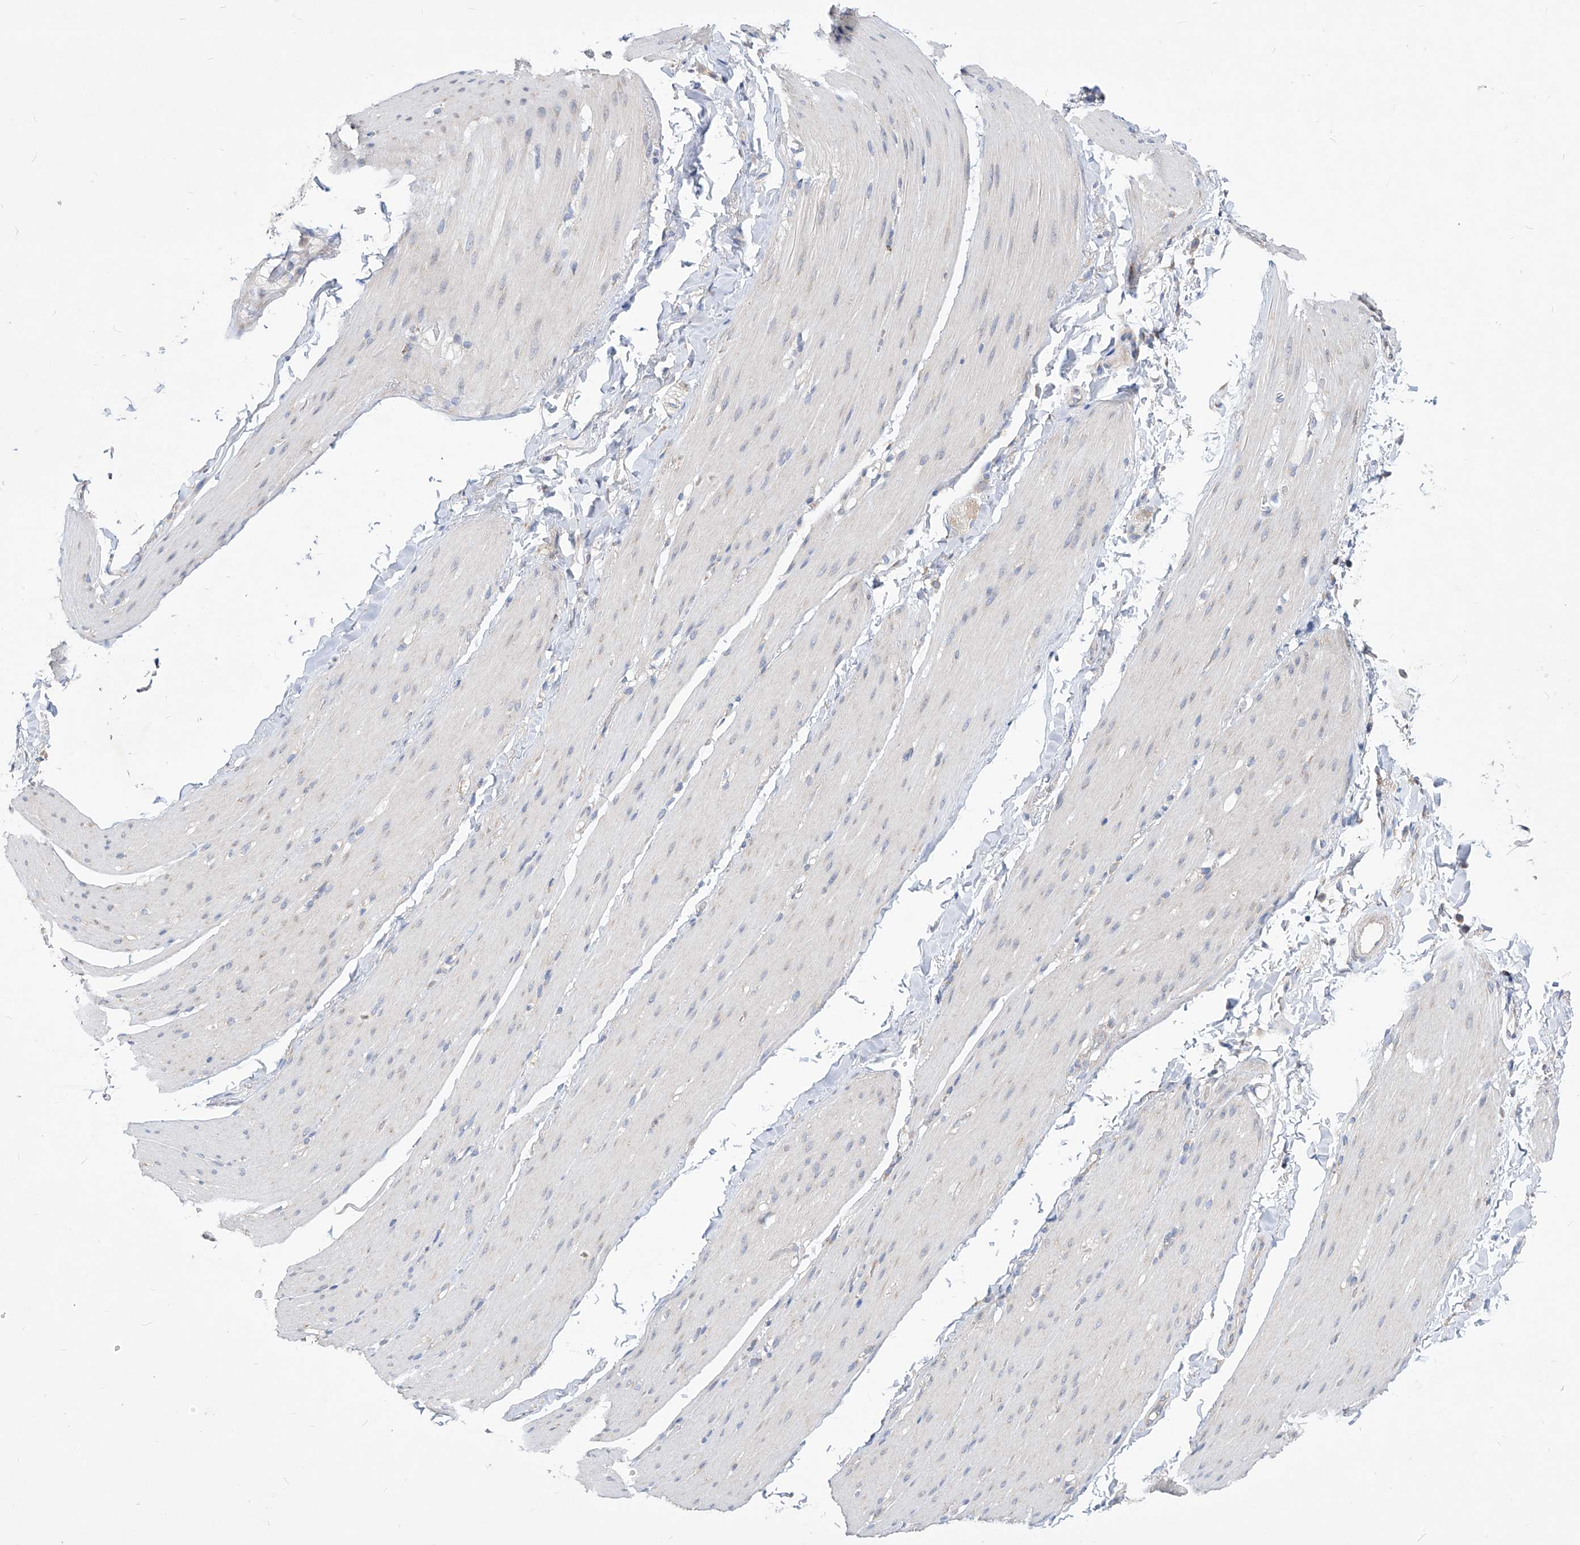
{"staining": {"intensity": "negative", "quantity": "none", "location": "none"}, "tissue": "smooth muscle", "cell_type": "Smooth muscle cells", "image_type": "normal", "snomed": [{"axis": "morphology", "description": "Normal tissue, NOS"}, {"axis": "topography", "description": "Smooth muscle"}, {"axis": "topography", "description": "Small intestine"}], "caption": "DAB immunohistochemical staining of benign human smooth muscle reveals no significant expression in smooth muscle cells. (Brightfield microscopy of DAB IHC at high magnification).", "gene": "UFL1", "patient": {"sex": "female", "age": 84}}